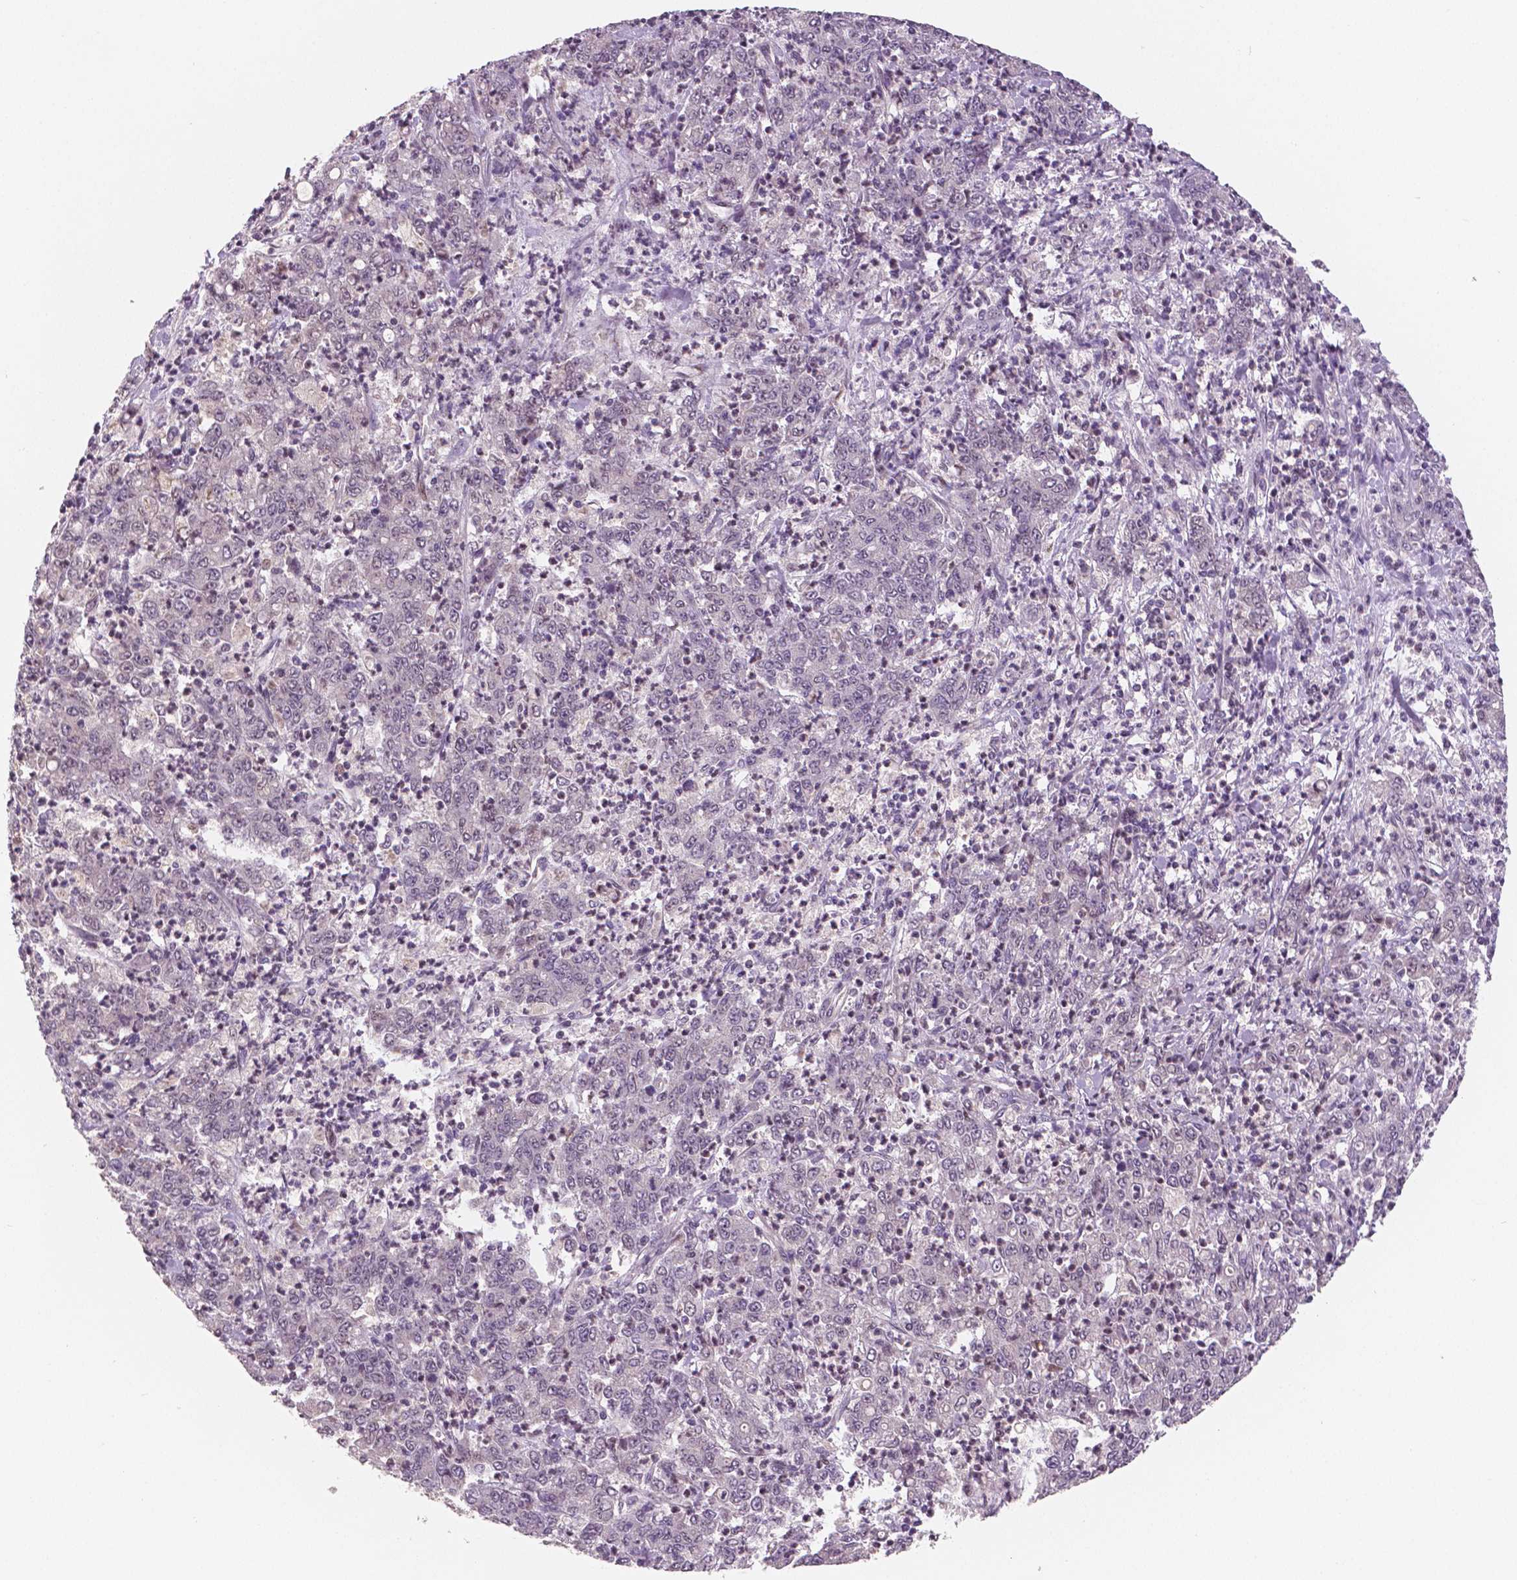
{"staining": {"intensity": "weak", "quantity": "<25%", "location": "cytoplasmic/membranous,nuclear"}, "tissue": "stomach cancer", "cell_type": "Tumor cells", "image_type": "cancer", "snomed": [{"axis": "morphology", "description": "Adenocarcinoma, NOS"}, {"axis": "topography", "description": "Stomach, lower"}], "caption": "Immunohistochemistry photomicrograph of neoplastic tissue: human adenocarcinoma (stomach) stained with DAB (3,3'-diaminobenzidine) demonstrates no significant protein expression in tumor cells.", "gene": "STAT3", "patient": {"sex": "female", "age": 71}}